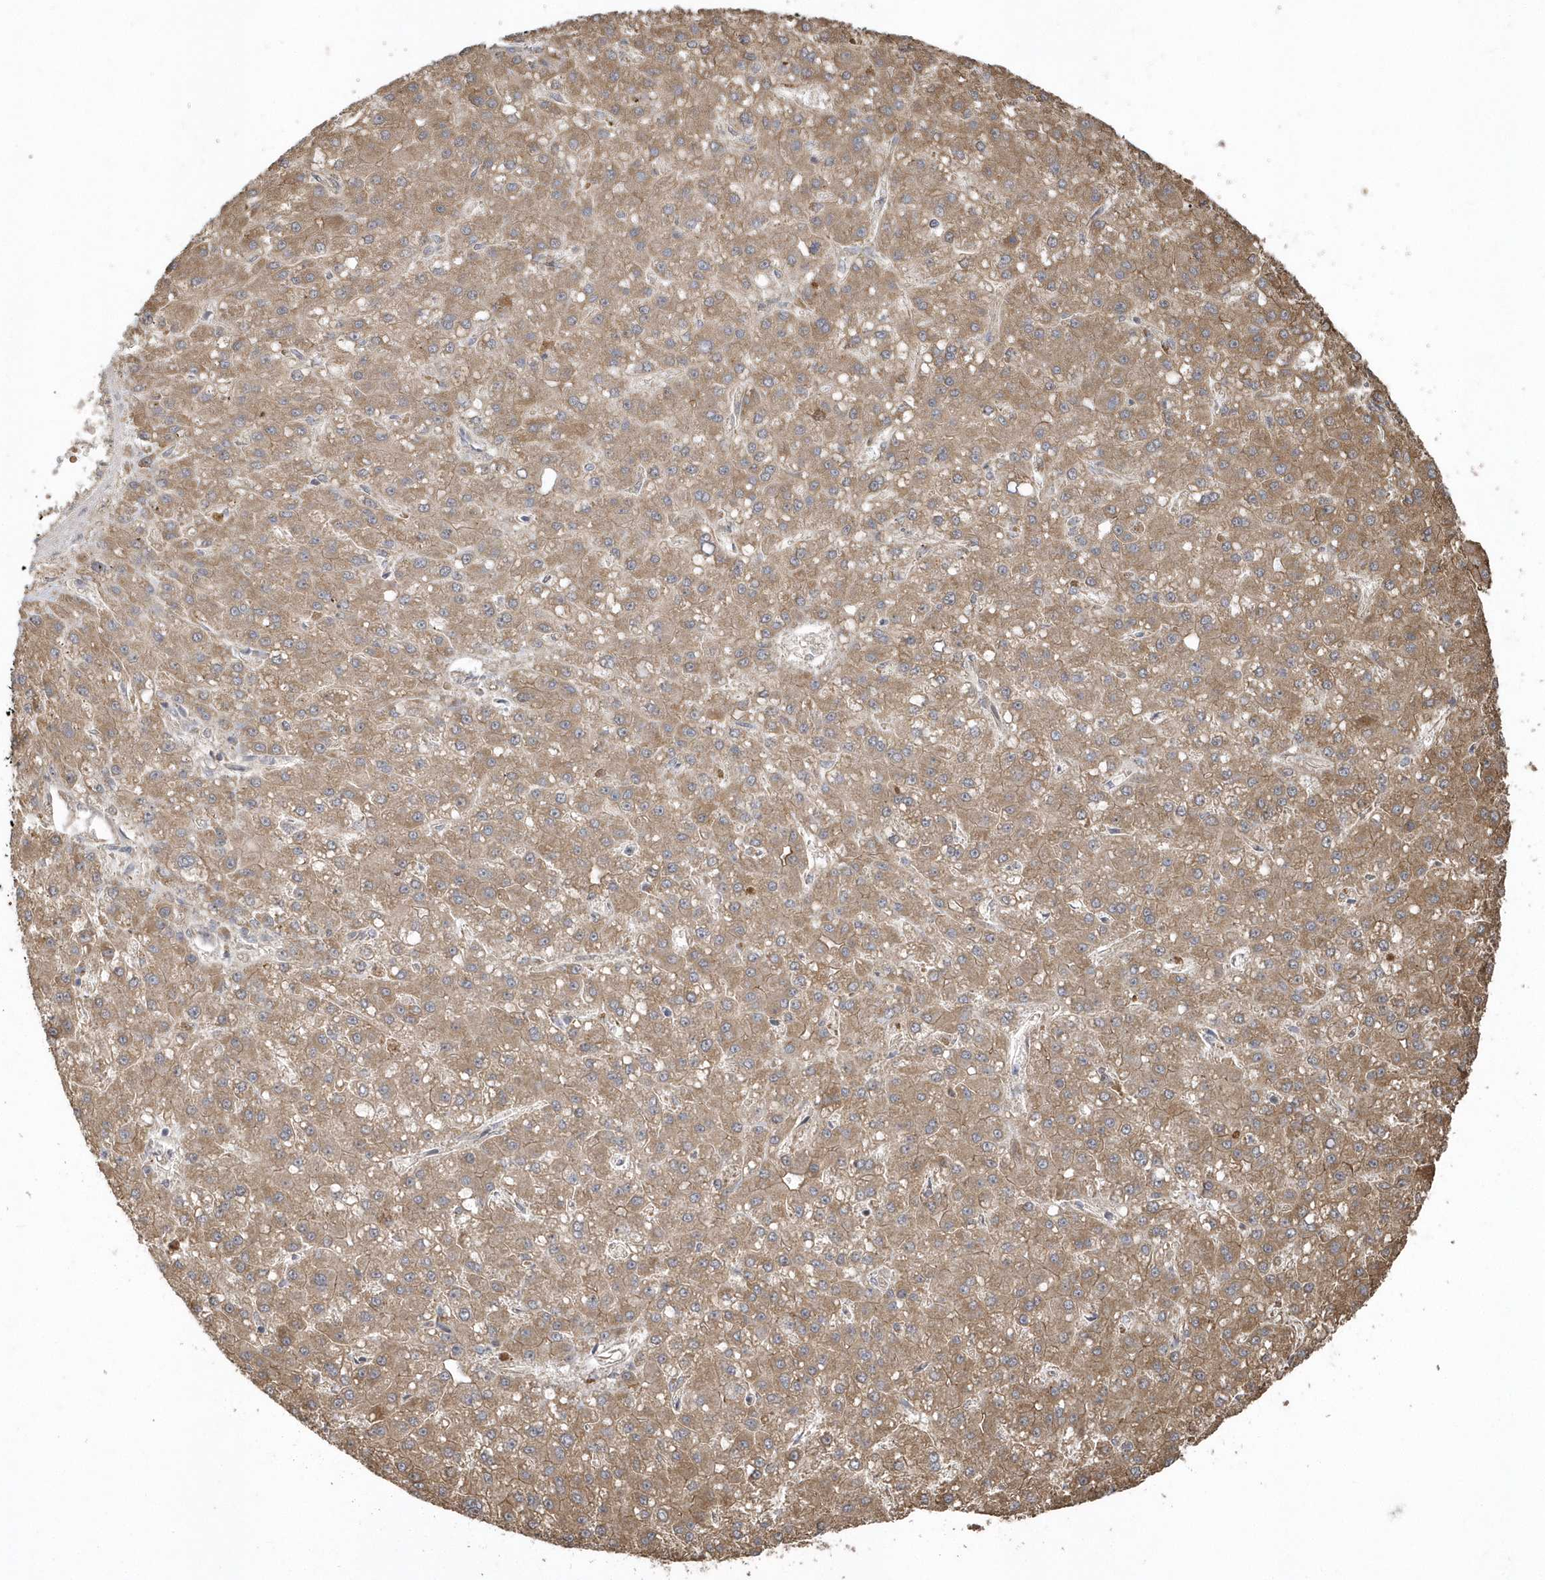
{"staining": {"intensity": "moderate", "quantity": ">75%", "location": "cytoplasmic/membranous"}, "tissue": "liver cancer", "cell_type": "Tumor cells", "image_type": "cancer", "snomed": [{"axis": "morphology", "description": "Carcinoma, Hepatocellular, NOS"}, {"axis": "topography", "description": "Liver"}], "caption": "This micrograph displays IHC staining of human hepatocellular carcinoma (liver), with medium moderate cytoplasmic/membranous positivity in about >75% of tumor cells.", "gene": "HERPUD1", "patient": {"sex": "male", "age": 67}}